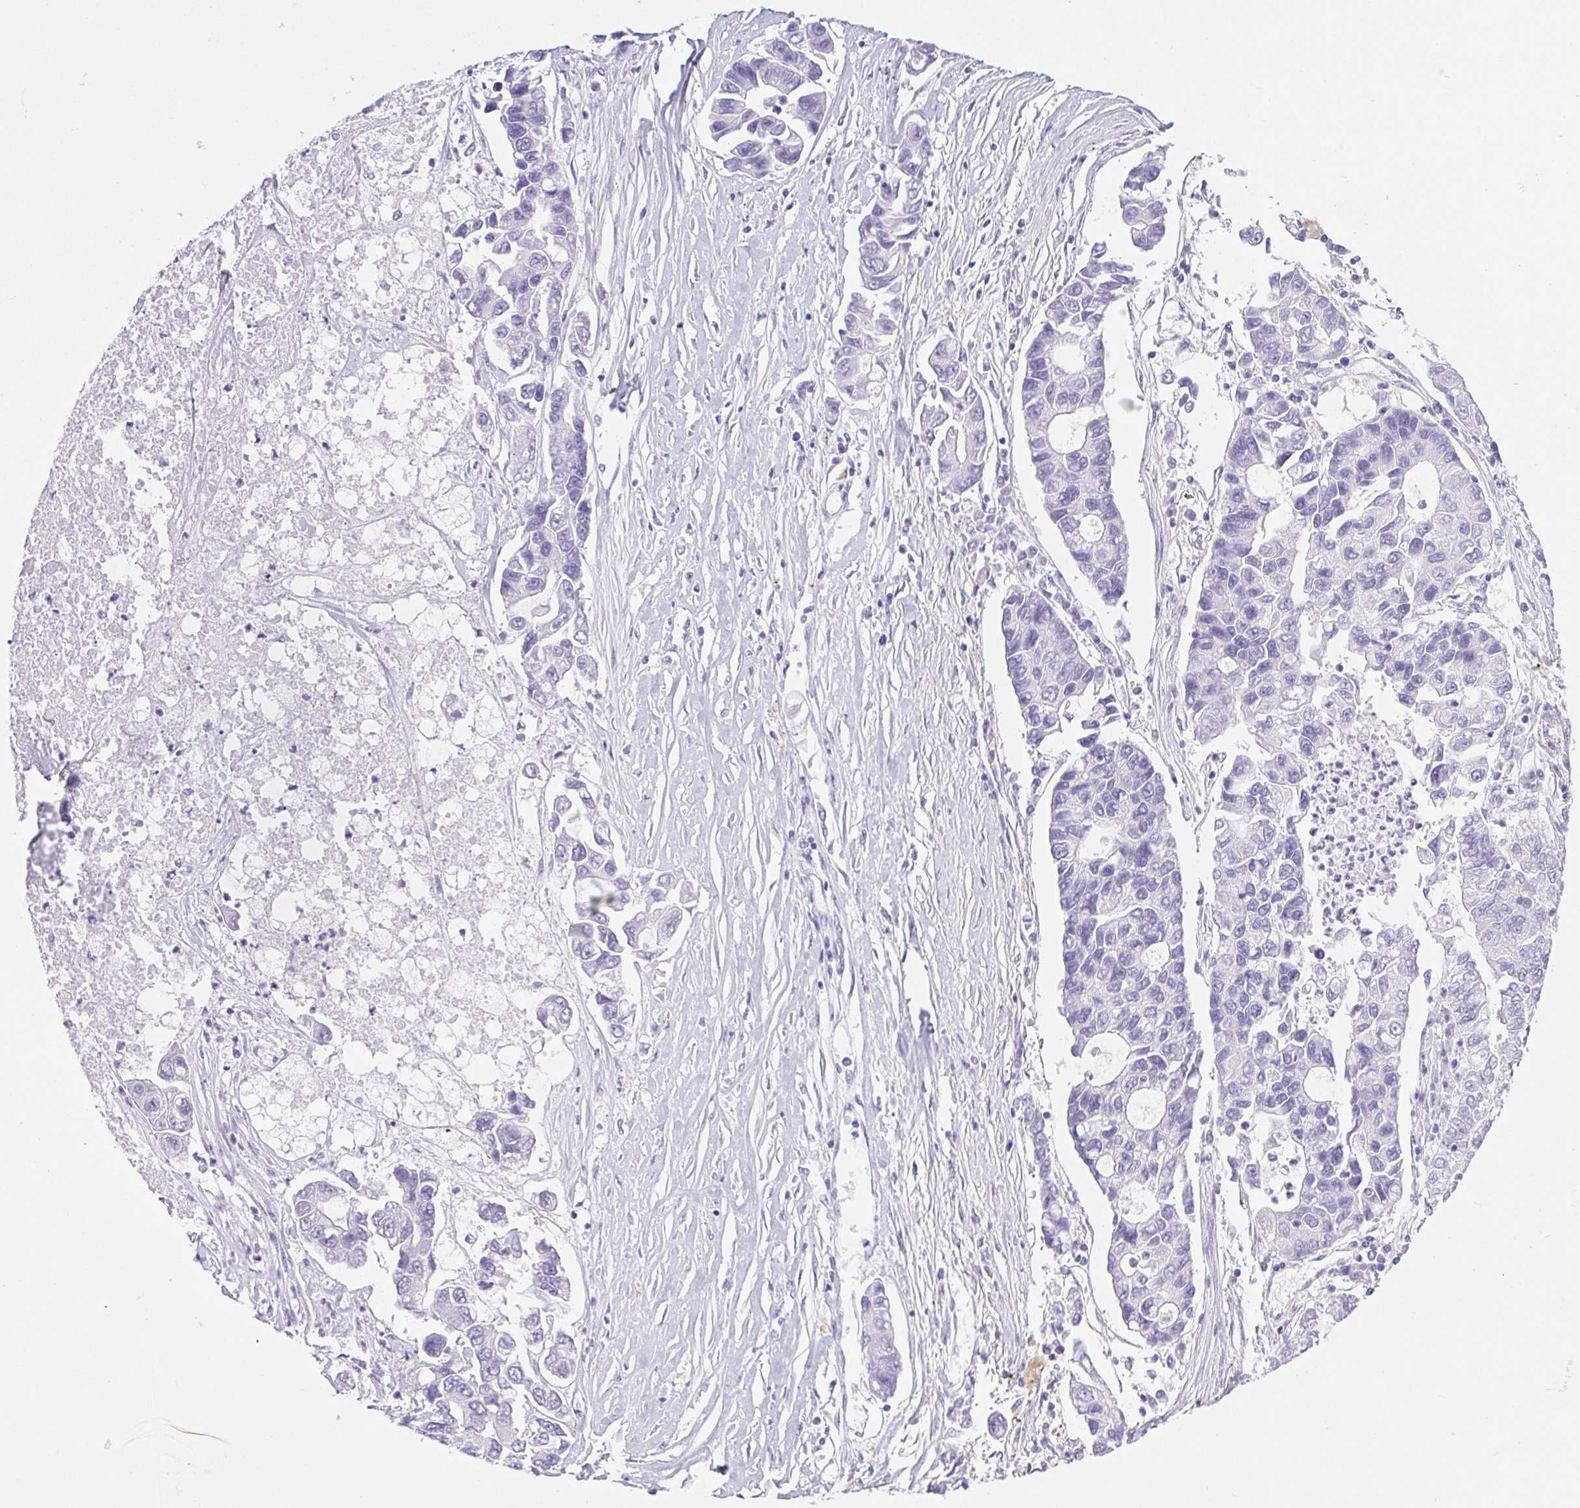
{"staining": {"intensity": "negative", "quantity": "none", "location": "none"}, "tissue": "lung cancer", "cell_type": "Tumor cells", "image_type": "cancer", "snomed": [{"axis": "morphology", "description": "Adenocarcinoma, NOS"}, {"axis": "topography", "description": "Bronchus"}, {"axis": "topography", "description": "Lung"}], "caption": "Immunohistochemistry (IHC) photomicrograph of neoplastic tissue: adenocarcinoma (lung) stained with DAB (3,3'-diaminobenzidine) shows no significant protein staining in tumor cells. The staining is performed using DAB brown chromogen with nuclei counter-stained in using hematoxylin.", "gene": "PNLIP", "patient": {"sex": "female", "age": 51}}